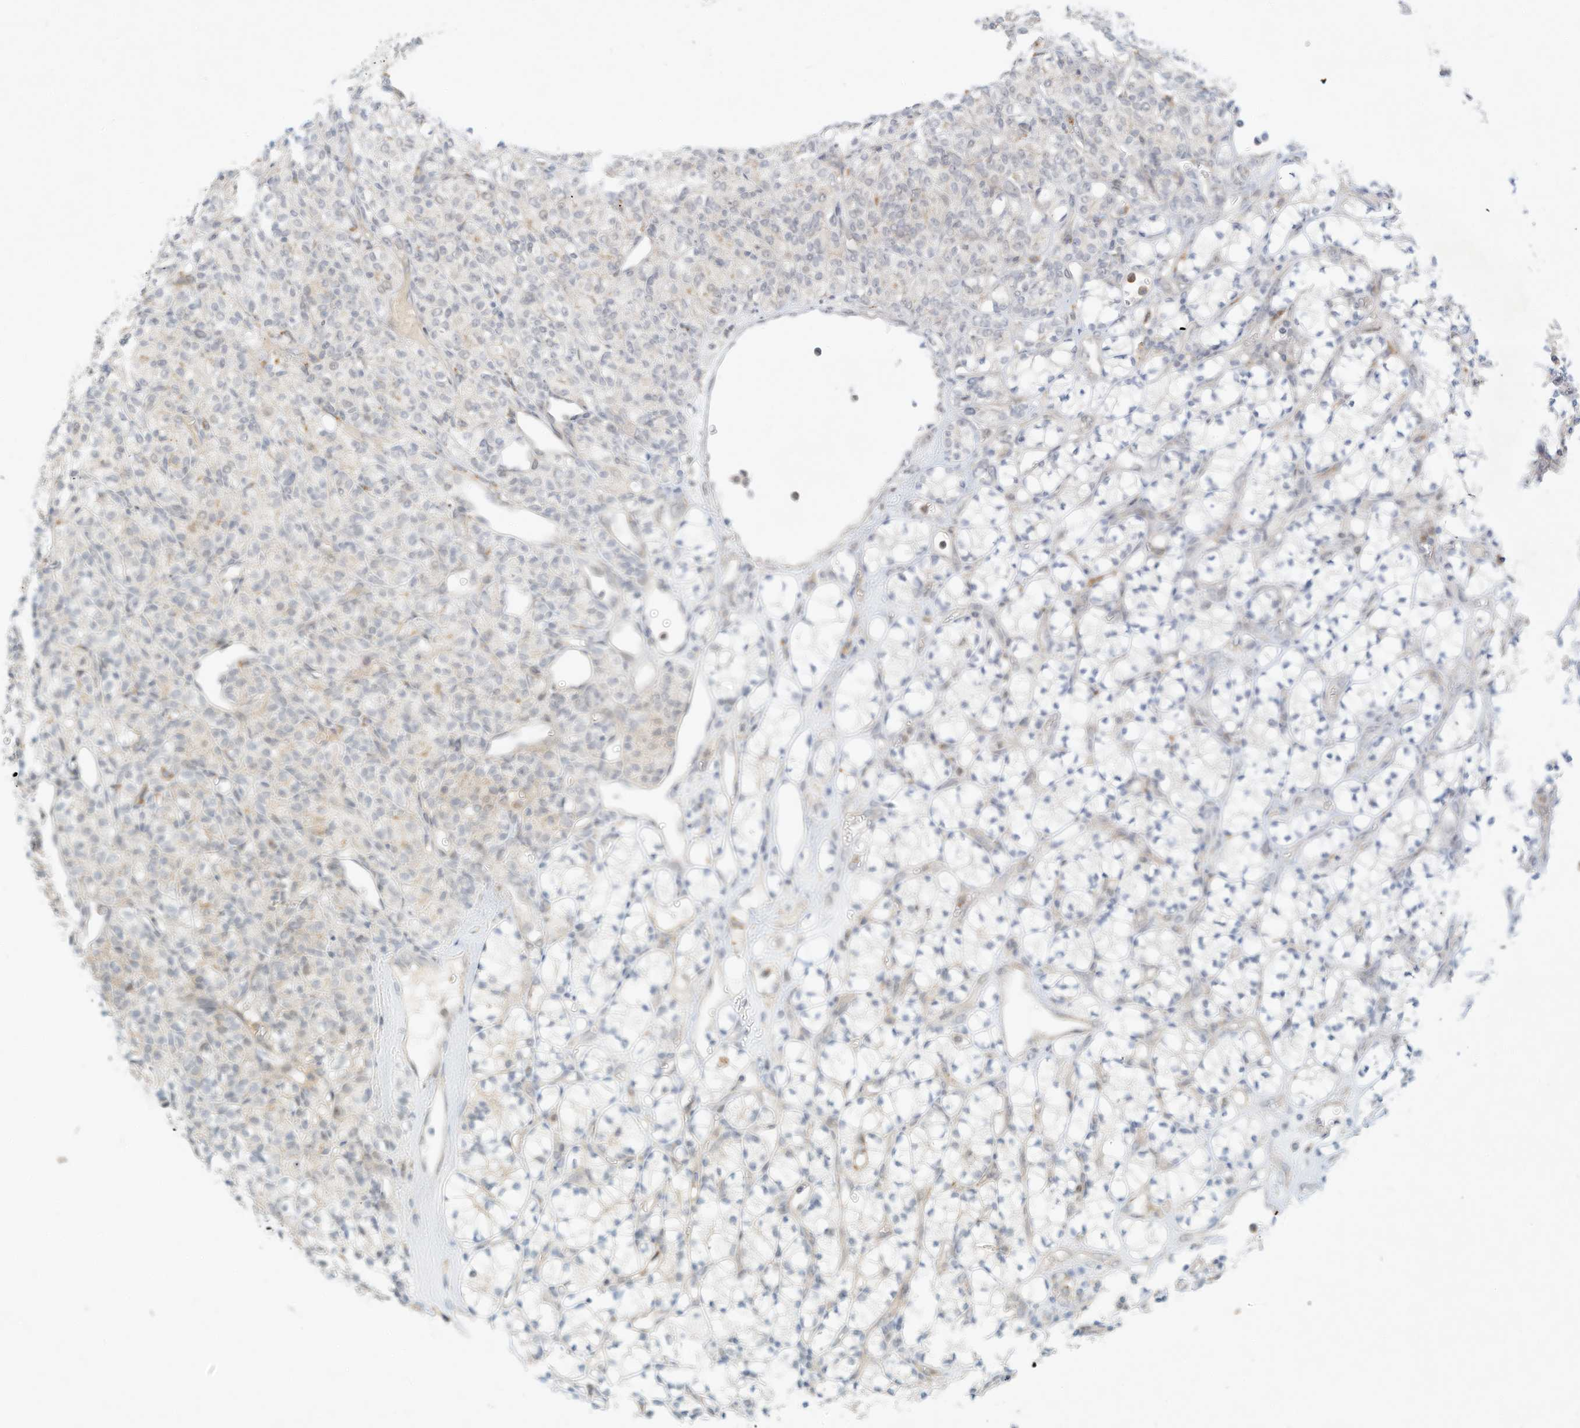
{"staining": {"intensity": "negative", "quantity": "none", "location": "none"}, "tissue": "renal cancer", "cell_type": "Tumor cells", "image_type": "cancer", "snomed": [{"axis": "morphology", "description": "Adenocarcinoma, NOS"}, {"axis": "topography", "description": "Kidney"}], "caption": "Human adenocarcinoma (renal) stained for a protein using immunohistochemistry displays no expression in tumor cells.", "gene": "PAK6", "patient": {"sex": "male", "age": 77}}